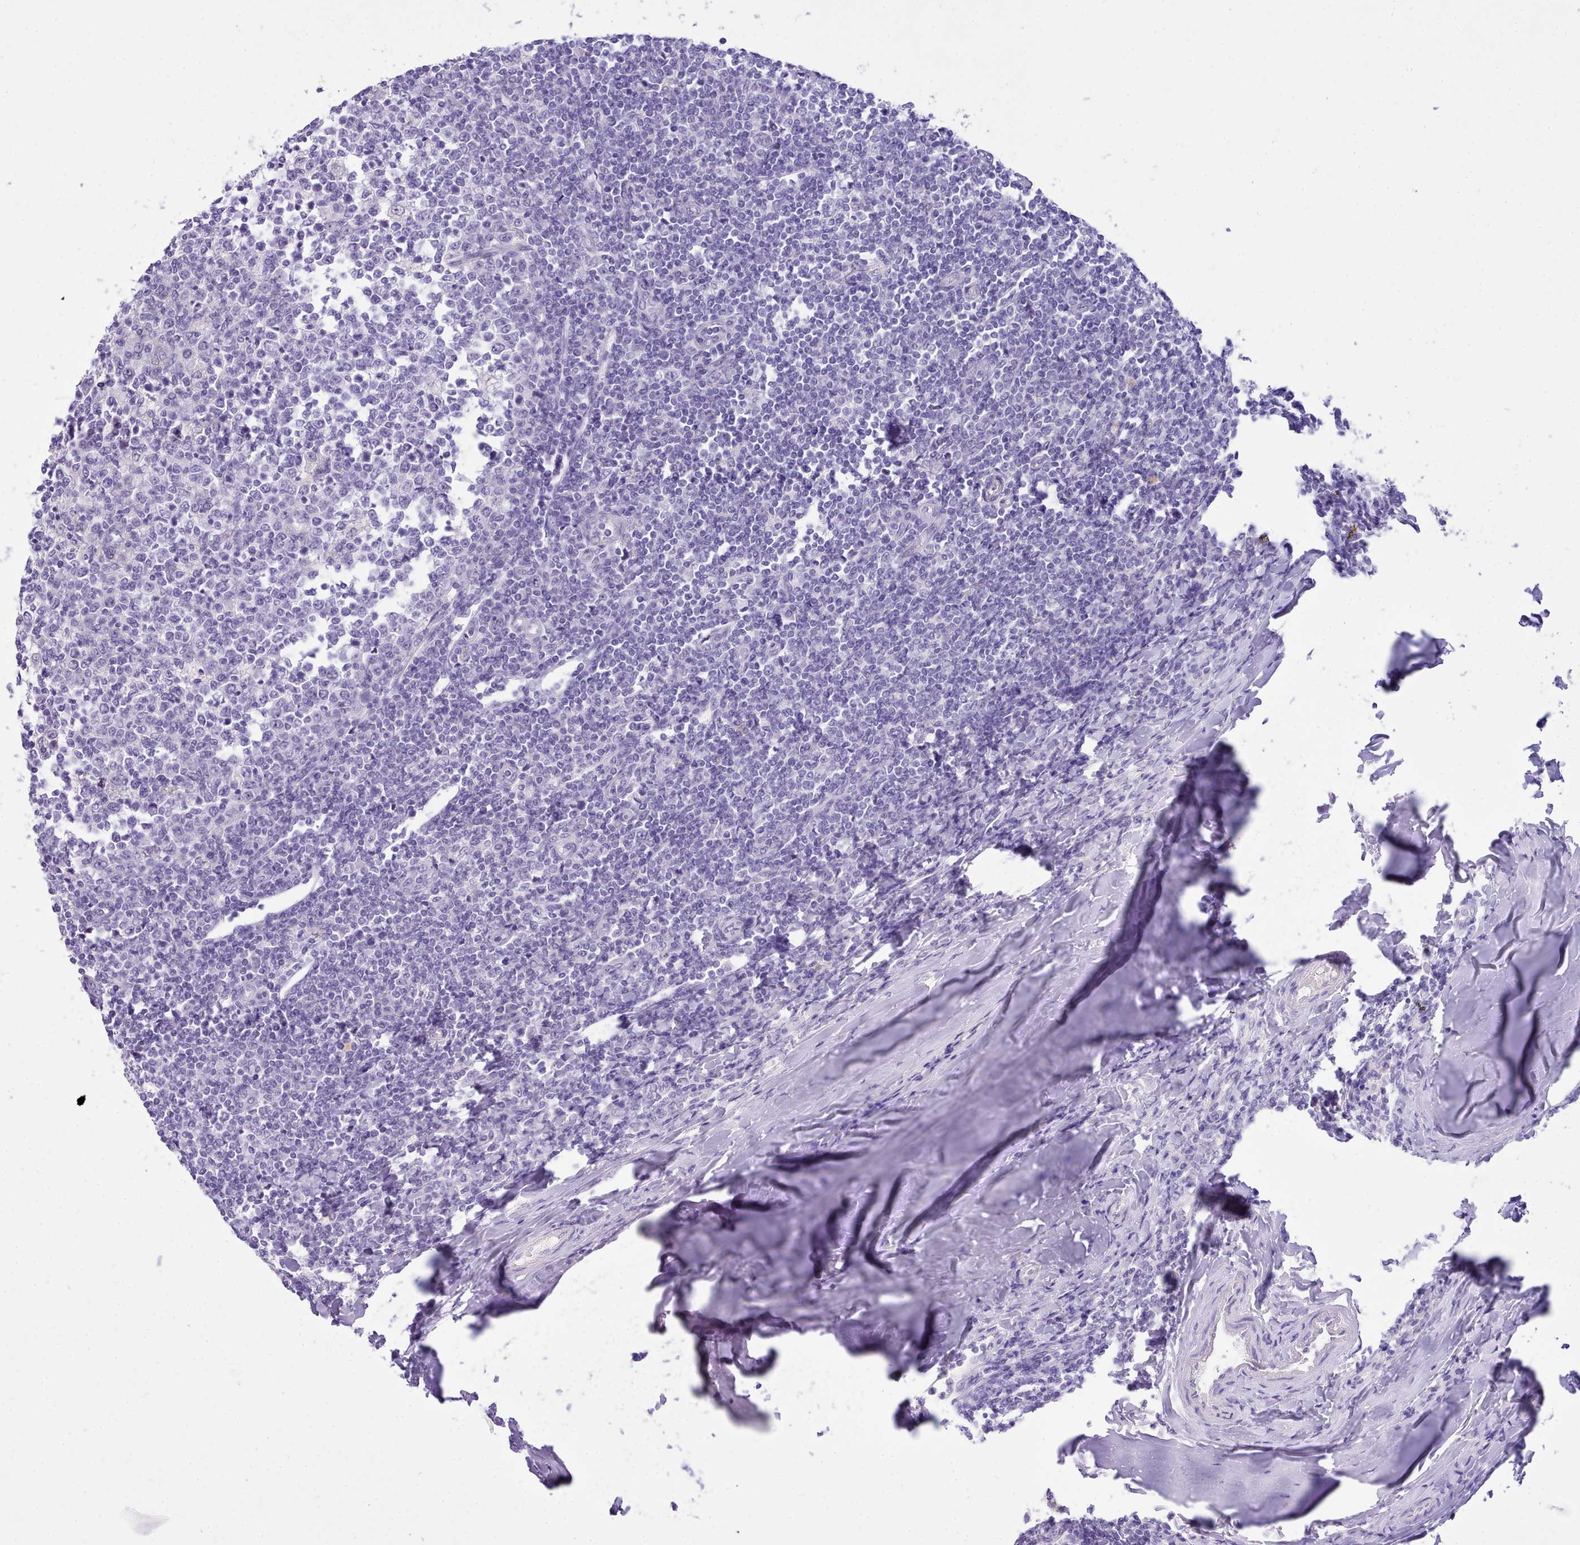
{"staining": {"intensity": "negative", "quantity": "none", "location": "none"}, "tissue": "tonsil", "cell_type": "Germinal center cells", "image_type": "normal", "snomed": [{"axis": "morphology", "description": "Normal tissue, NOS"}, {"axis": "topography", "description": "Tonsil"}], "caption": "Immunohistochemistry (IHC) histopathology image of unremarkable tonsil stained for a protein (brown), which shows no positivity in germinal center cells.", "gene": "LRRC37A2", "patient": {"sex": "female", "age": 19}}